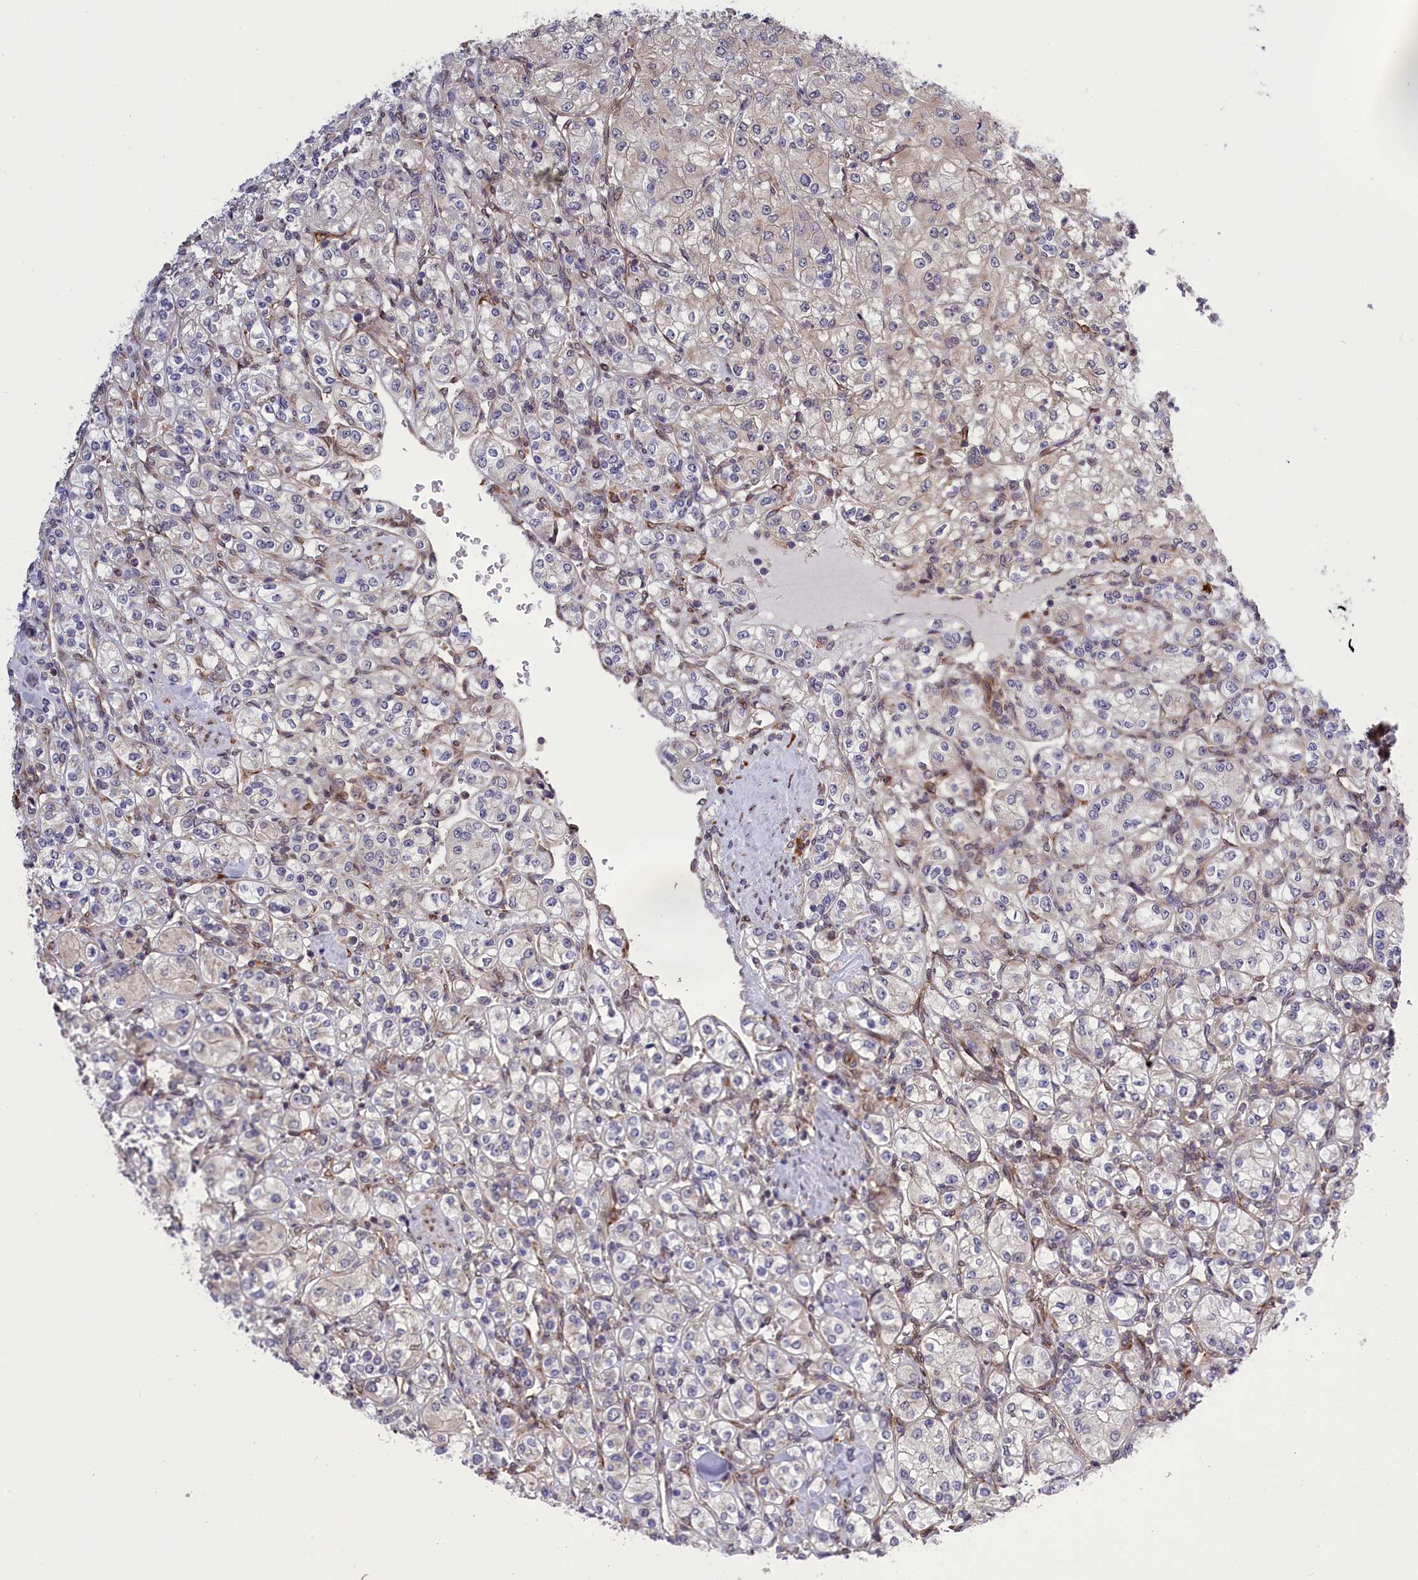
{"staining": {"intensity": "negative", "quantity": "none", "location": "none"}, "tissue": "renal cancer", "cell_type": "Tumor cells", "image_type": "cancer", "snomed": [{"axis": "morphology", "description": "Adenocarcinoma, NOS"}, {"axis": "topography", "description": "Kidney"}], "caption": "IHC of renal adenocarcinoma demonstrates no positivity in tumor cells.", "gene": "DDX60L", "patient": {"sex": "male", "age": 77}}